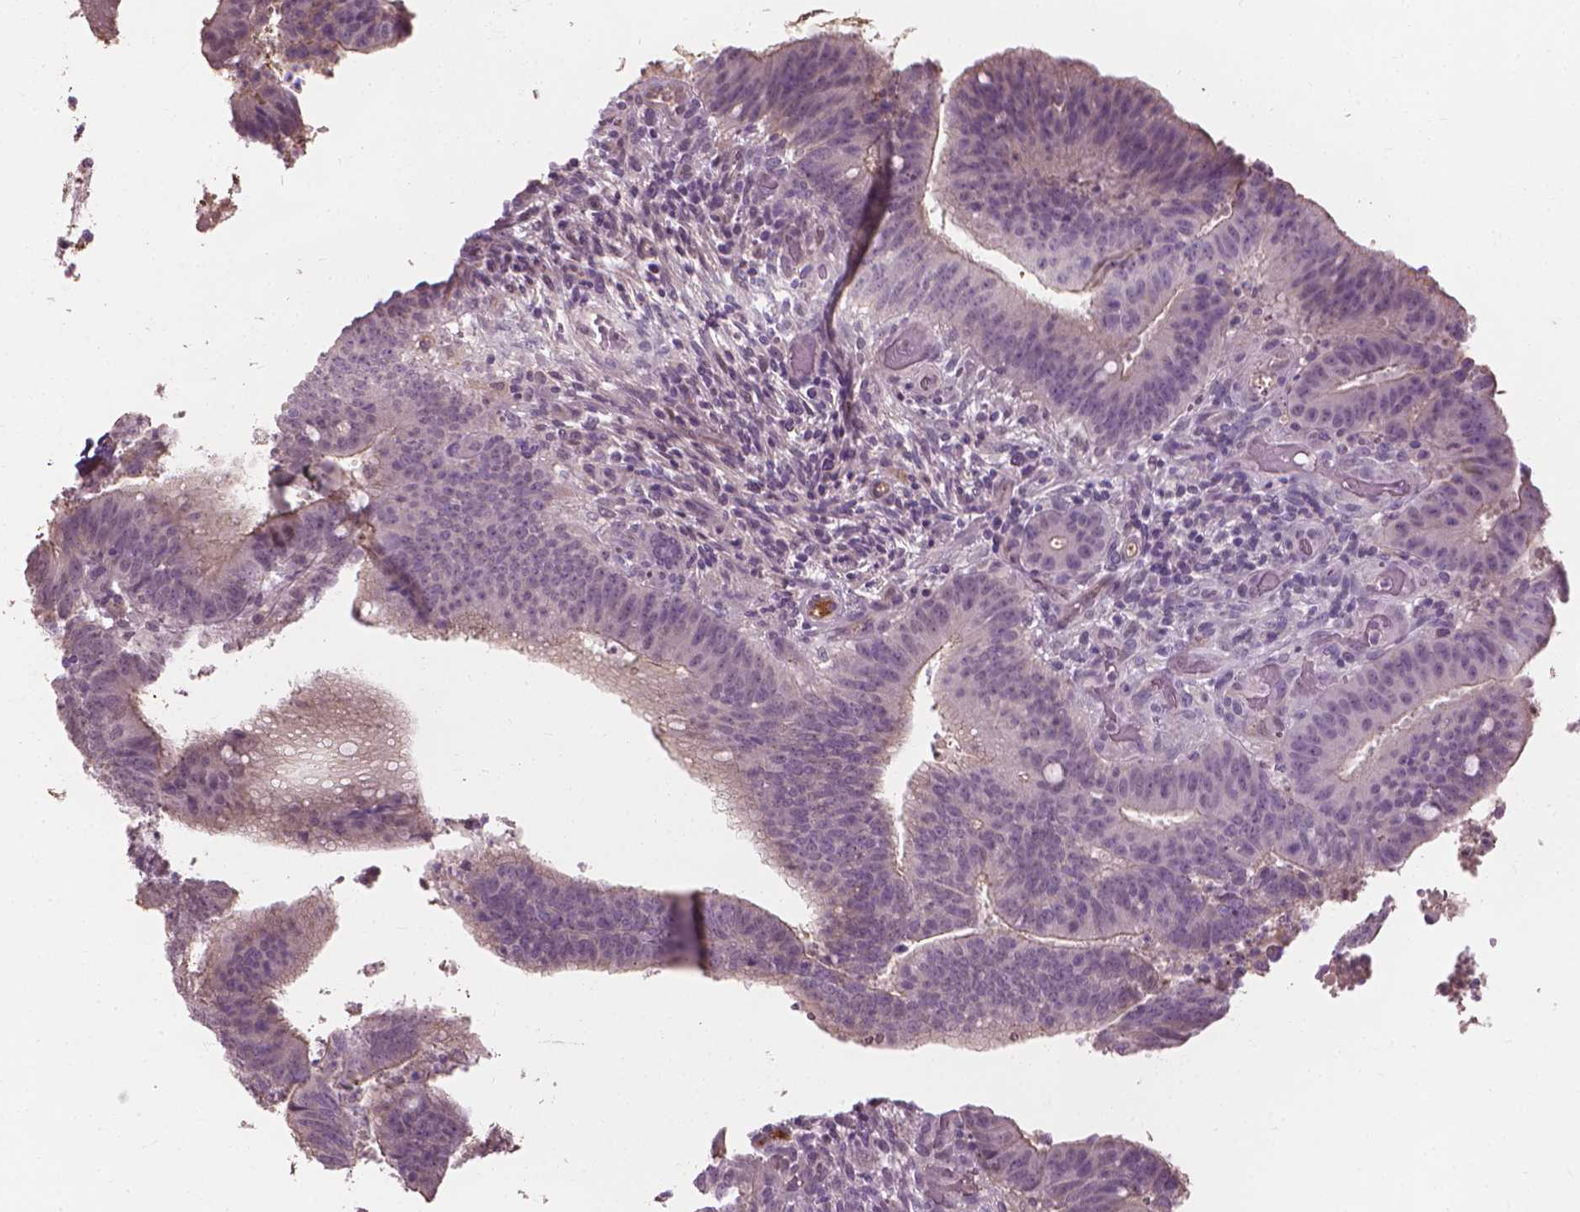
{"staining": {"intensity": "weak", "quantity": "25%-75%", "location": "cytoplasmic/membranous"}, "tissue": "colorectal cancer", "cell_type": "Tumor cells", "image_type": "cancer", "snomed": [{"axis": "morphology", "description": "Adenocarcinoma, NOS"}, {"axis": "topography", "description": "Colon"}], "caption": "A brown stain highlights weak cytoplasmic/membranous staining of a protein in colorectal cancer (adenocarcinoma) tumor cells. (DAB IHC, brown staining for protein, blue staining for nuclei).", "gene": "SAXO2", "patient": {"sex": "female", "age": 43}}